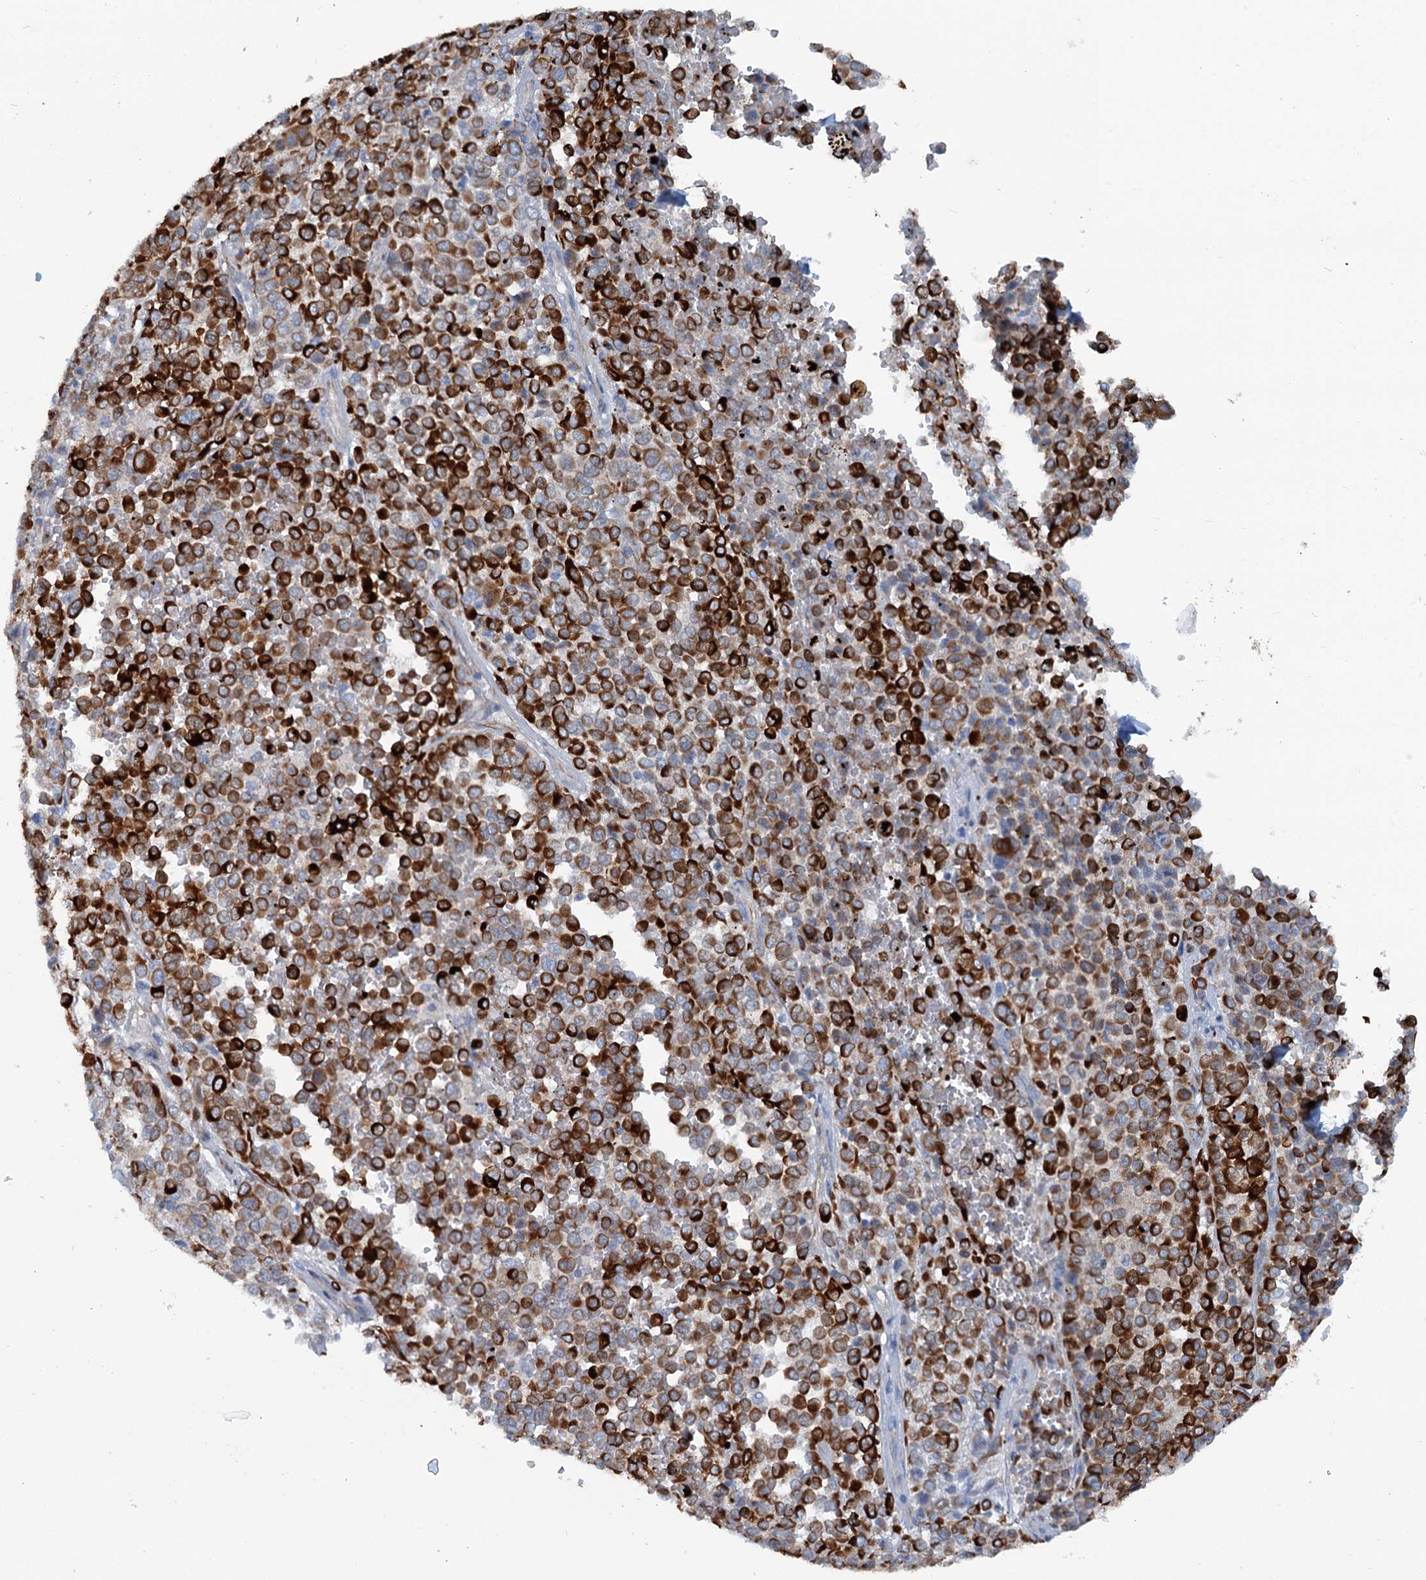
{"staining": {"intensity": "strong", "quantity": "25%-75%", "location": "cytoplasmic/membranous"}, "tissue": "melanoma", "cell_type": "Tumor cells", "image_type": "cancer", "snomed": [{"axis": "morphology", "description": "Malignant melanoma, Metastatic site"}, {"axis": "topography", "description": "Pancreas"}], "caption": "This histopathology image displays IHC staining of human malignant melanoma (metastatic site), with high strong cytoplasmic/membranous staining in about 25%-75% of tumor cells.", "gene": "CALCOCO1", "patient": {"sex": "female", "age": 30}}